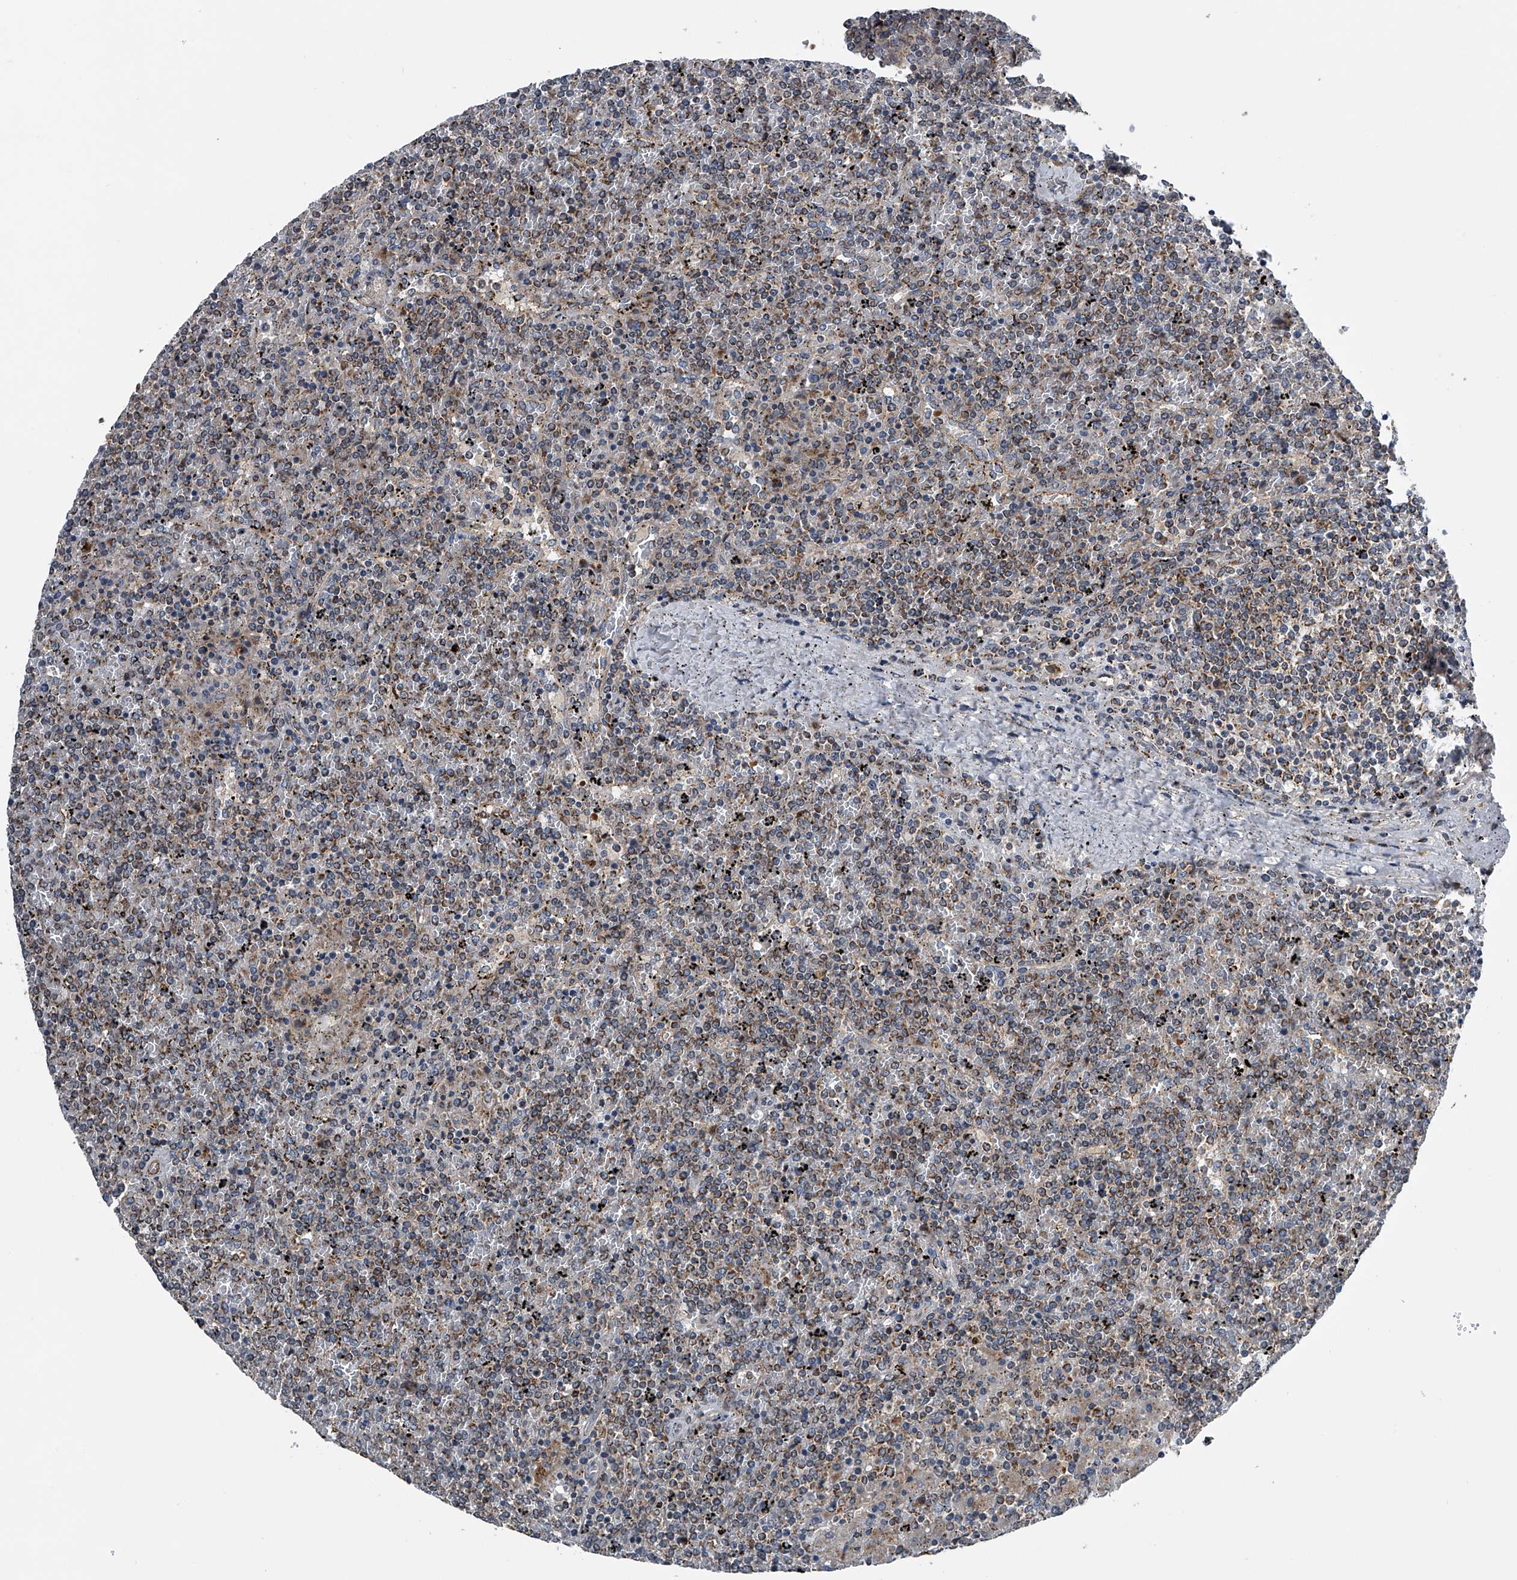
{"staining": {"intensity": "moderate", "quantity": "25%-75%", "location": "cytoplasmic/membranous"}, "tissue": "lymphoma", "cell_type": "Tumor cells", "image_type": "cancer", "snomed": [{"axis": "morphology", "description": "Malignant lymphoma, non-Hodgkin's type, Low grade"}, {"axis": "topography", "description": "Spleen"}], "caption": "A medium amount of moderate cytoplasmic/membranous staining is identified in approximately 25%-75% of tumor cells in lymphoma tissue. (IHC, brightfield microscopy, high magnification).", "gene": "LYRM4", "patient": {"sex": "female", "age": 19}}